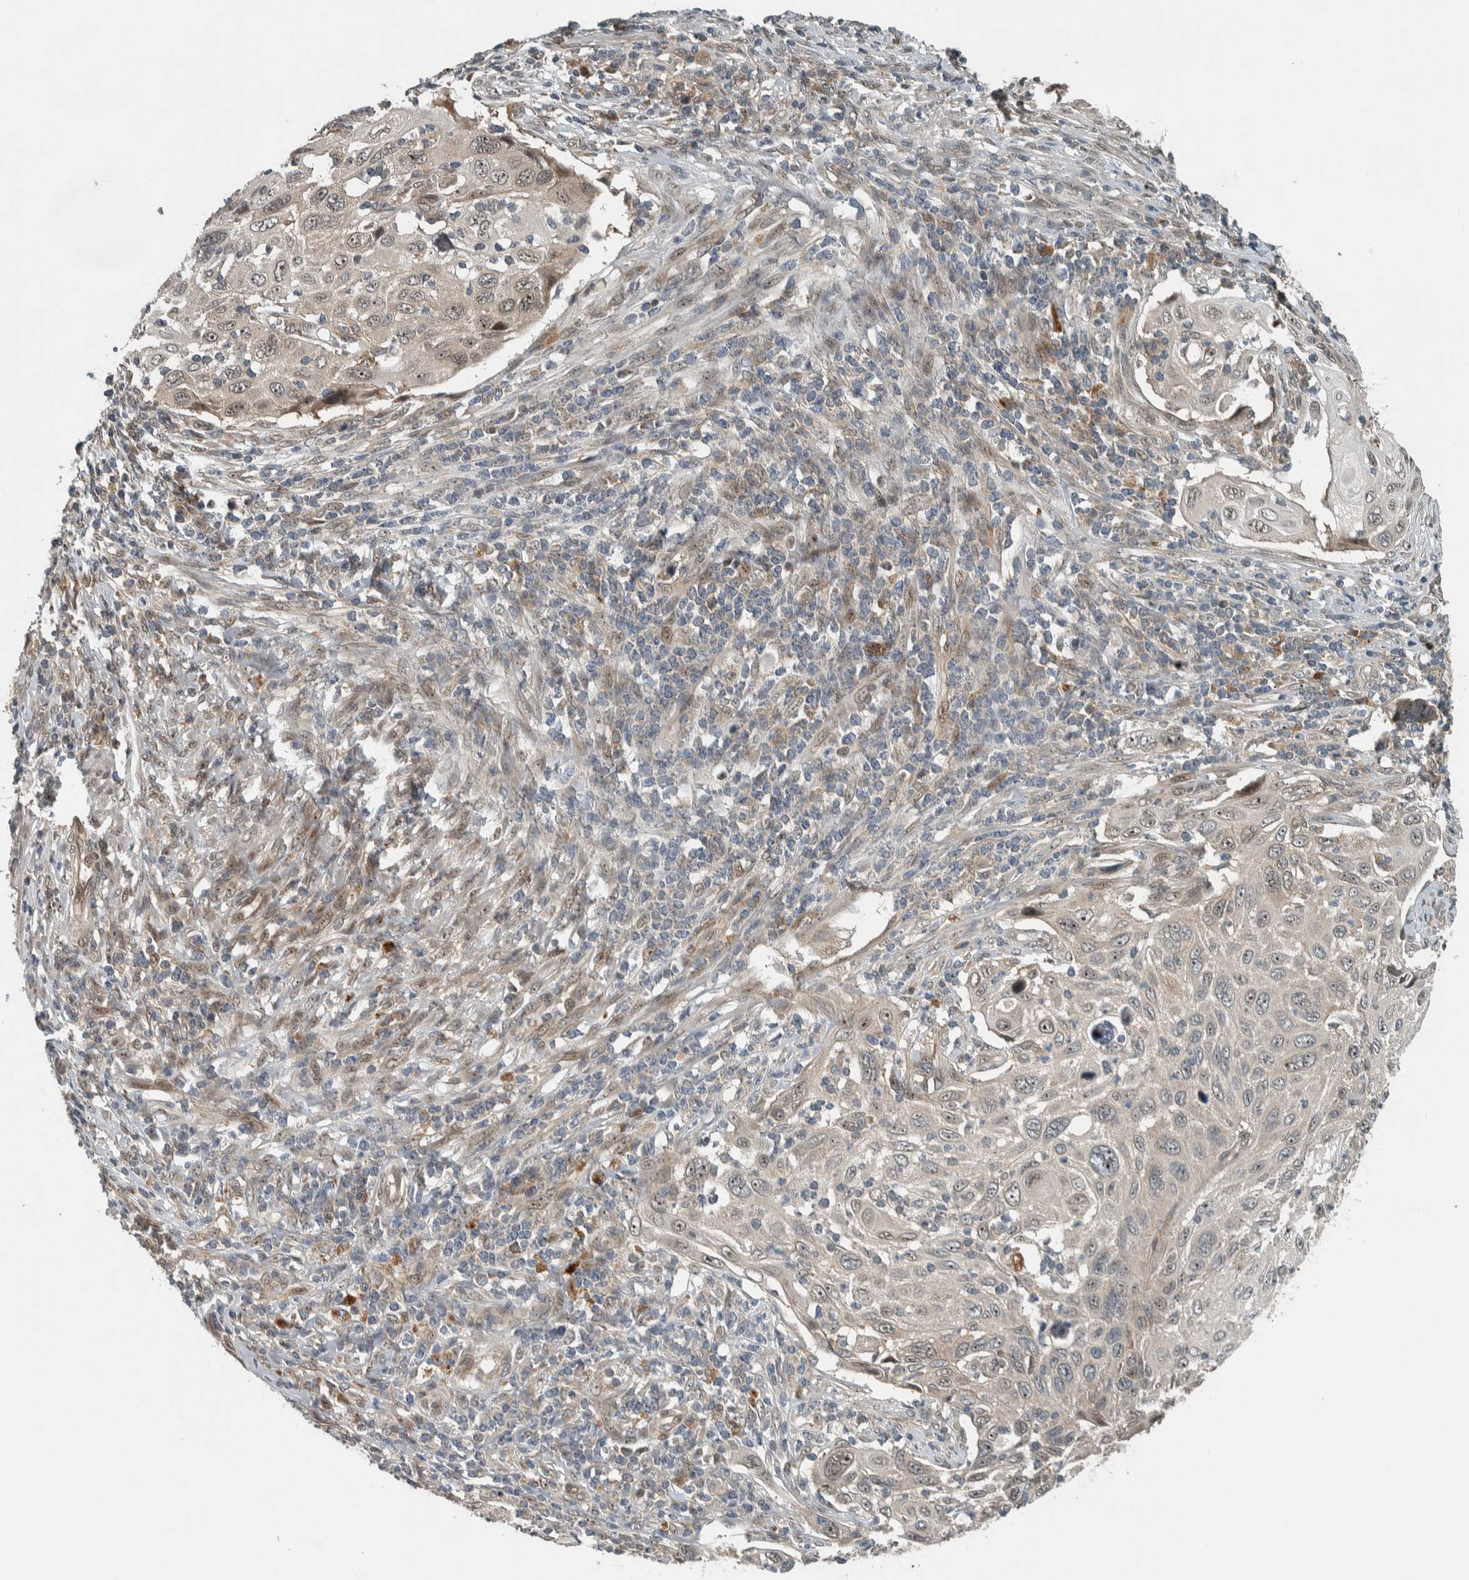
{"staining": {"intensity": "weak", "quantity": ">75%", "location": "cytoplasmic/membranous,nuclear"}, "tissue": "cervical cancer", "cell_type": "Tumor cells", "image_type": "cancer", "snomed": [{"axis": "morphology", "description": "Squamous cell carcinoma, NOS"}, {"axis": "topography", "description": "Cervix"}], "caption": "A brown stain labels weak cytoplasmic/membranous and nuclear expression of a protein in cervical squamous cell carcinoma tumor cells.", "gene": "XPO5", "patient": {"sex": "female", "age": 70}}